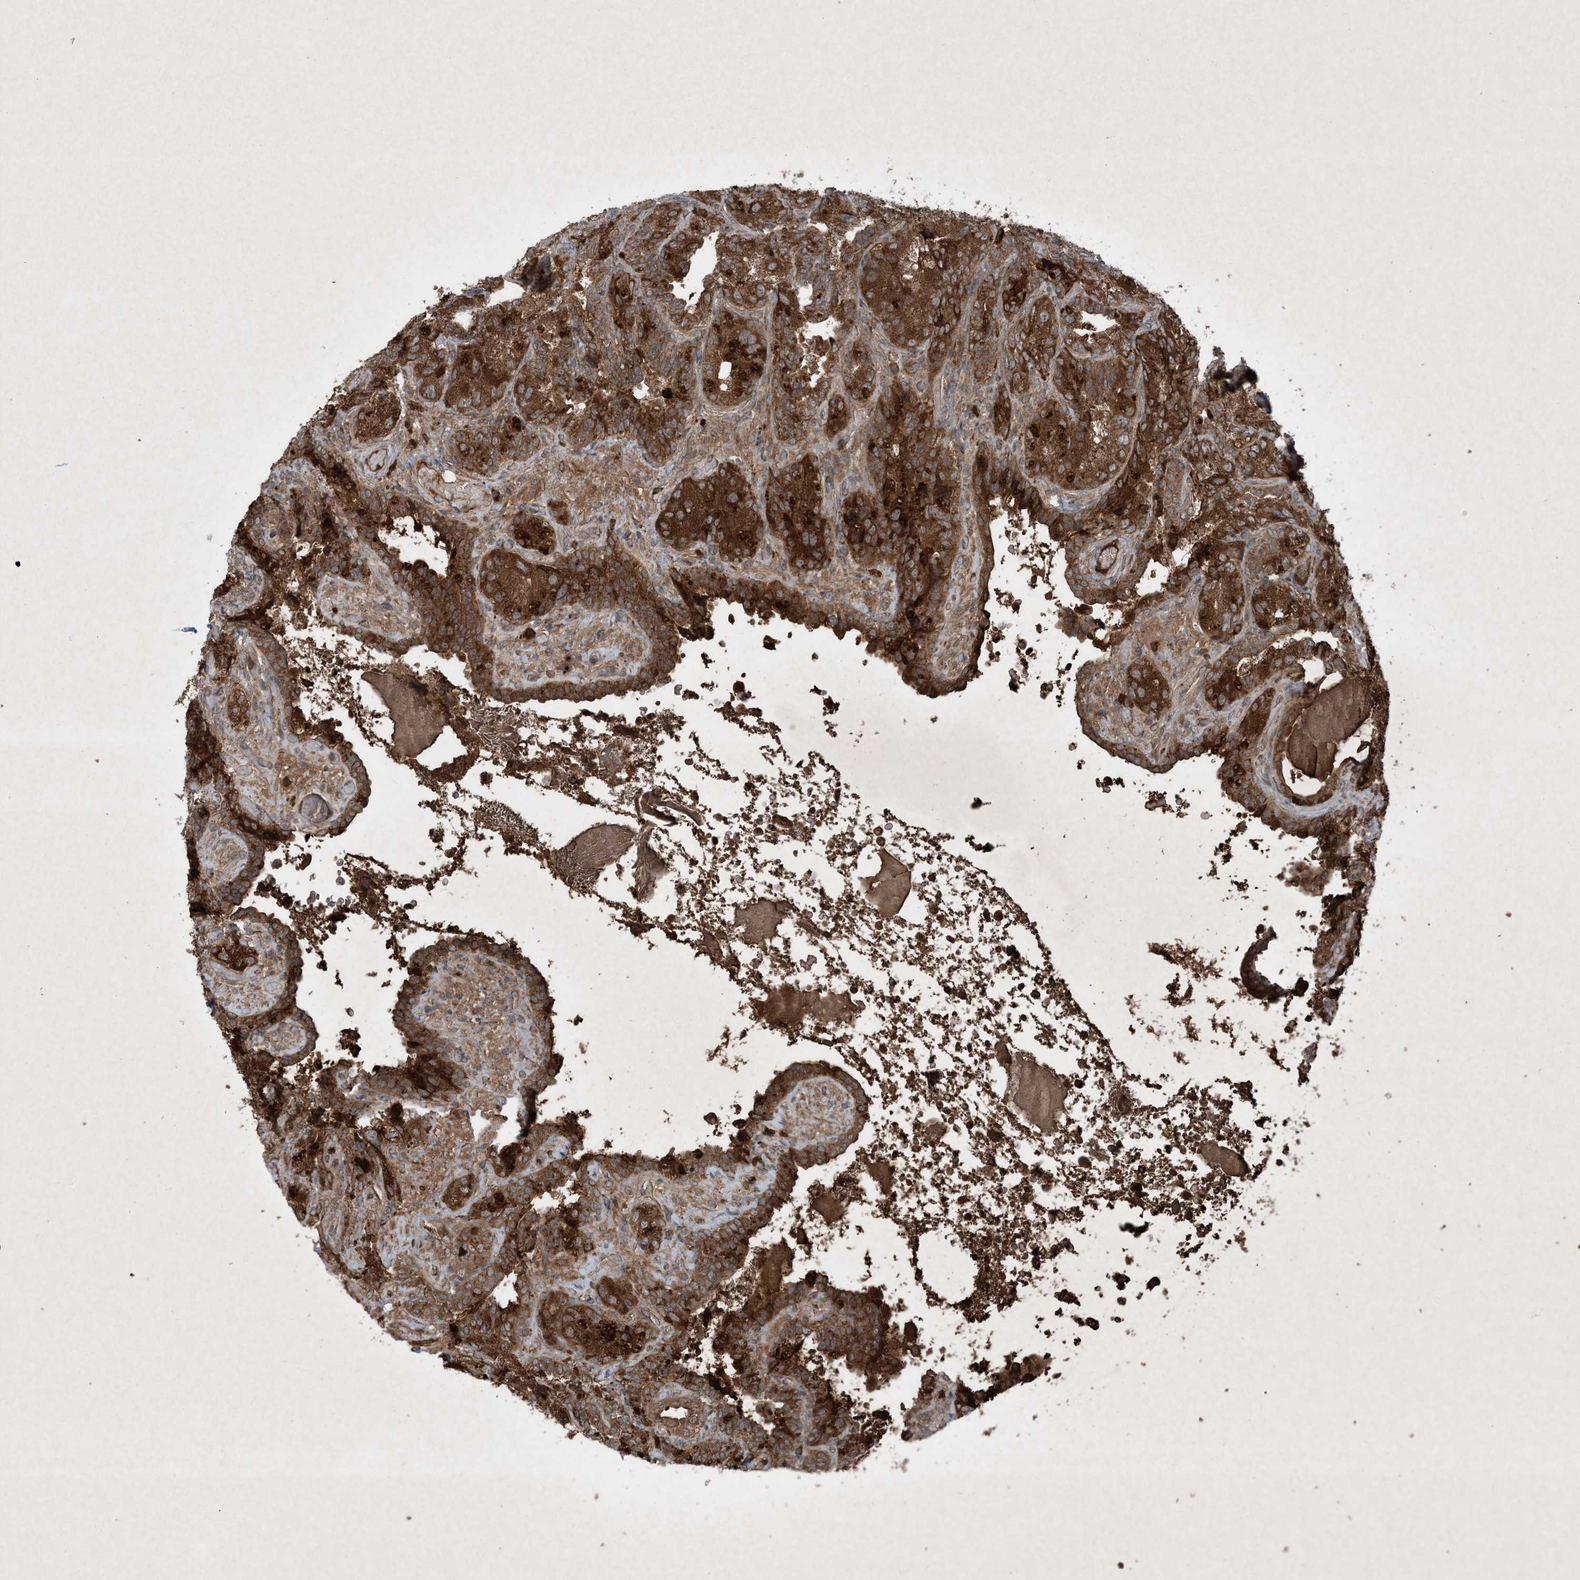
{"staining": {"intensity": "strong", "quantity": ">75%", "location": "cytoplasmic/membranous"}, "tissue": "seminal vesicle", "cell_type": "Glandular cells", "image_type": "normal", "snomed": [{"axis": "morphology", "description": "Normal tissue, NOS"}, {"axis": "topography", "description": "Seminal veicle"}, {"axis": "topography", "description": "Peripheral nerve tissue"}], "caption": "Protein staining of unremarkable seminal vesicle shows strong cytoplasmic/membranous positivity in approximately >75% of glandular cells.", "gene": "GNG5", "patient": {"sex": "male", "age": 67}}